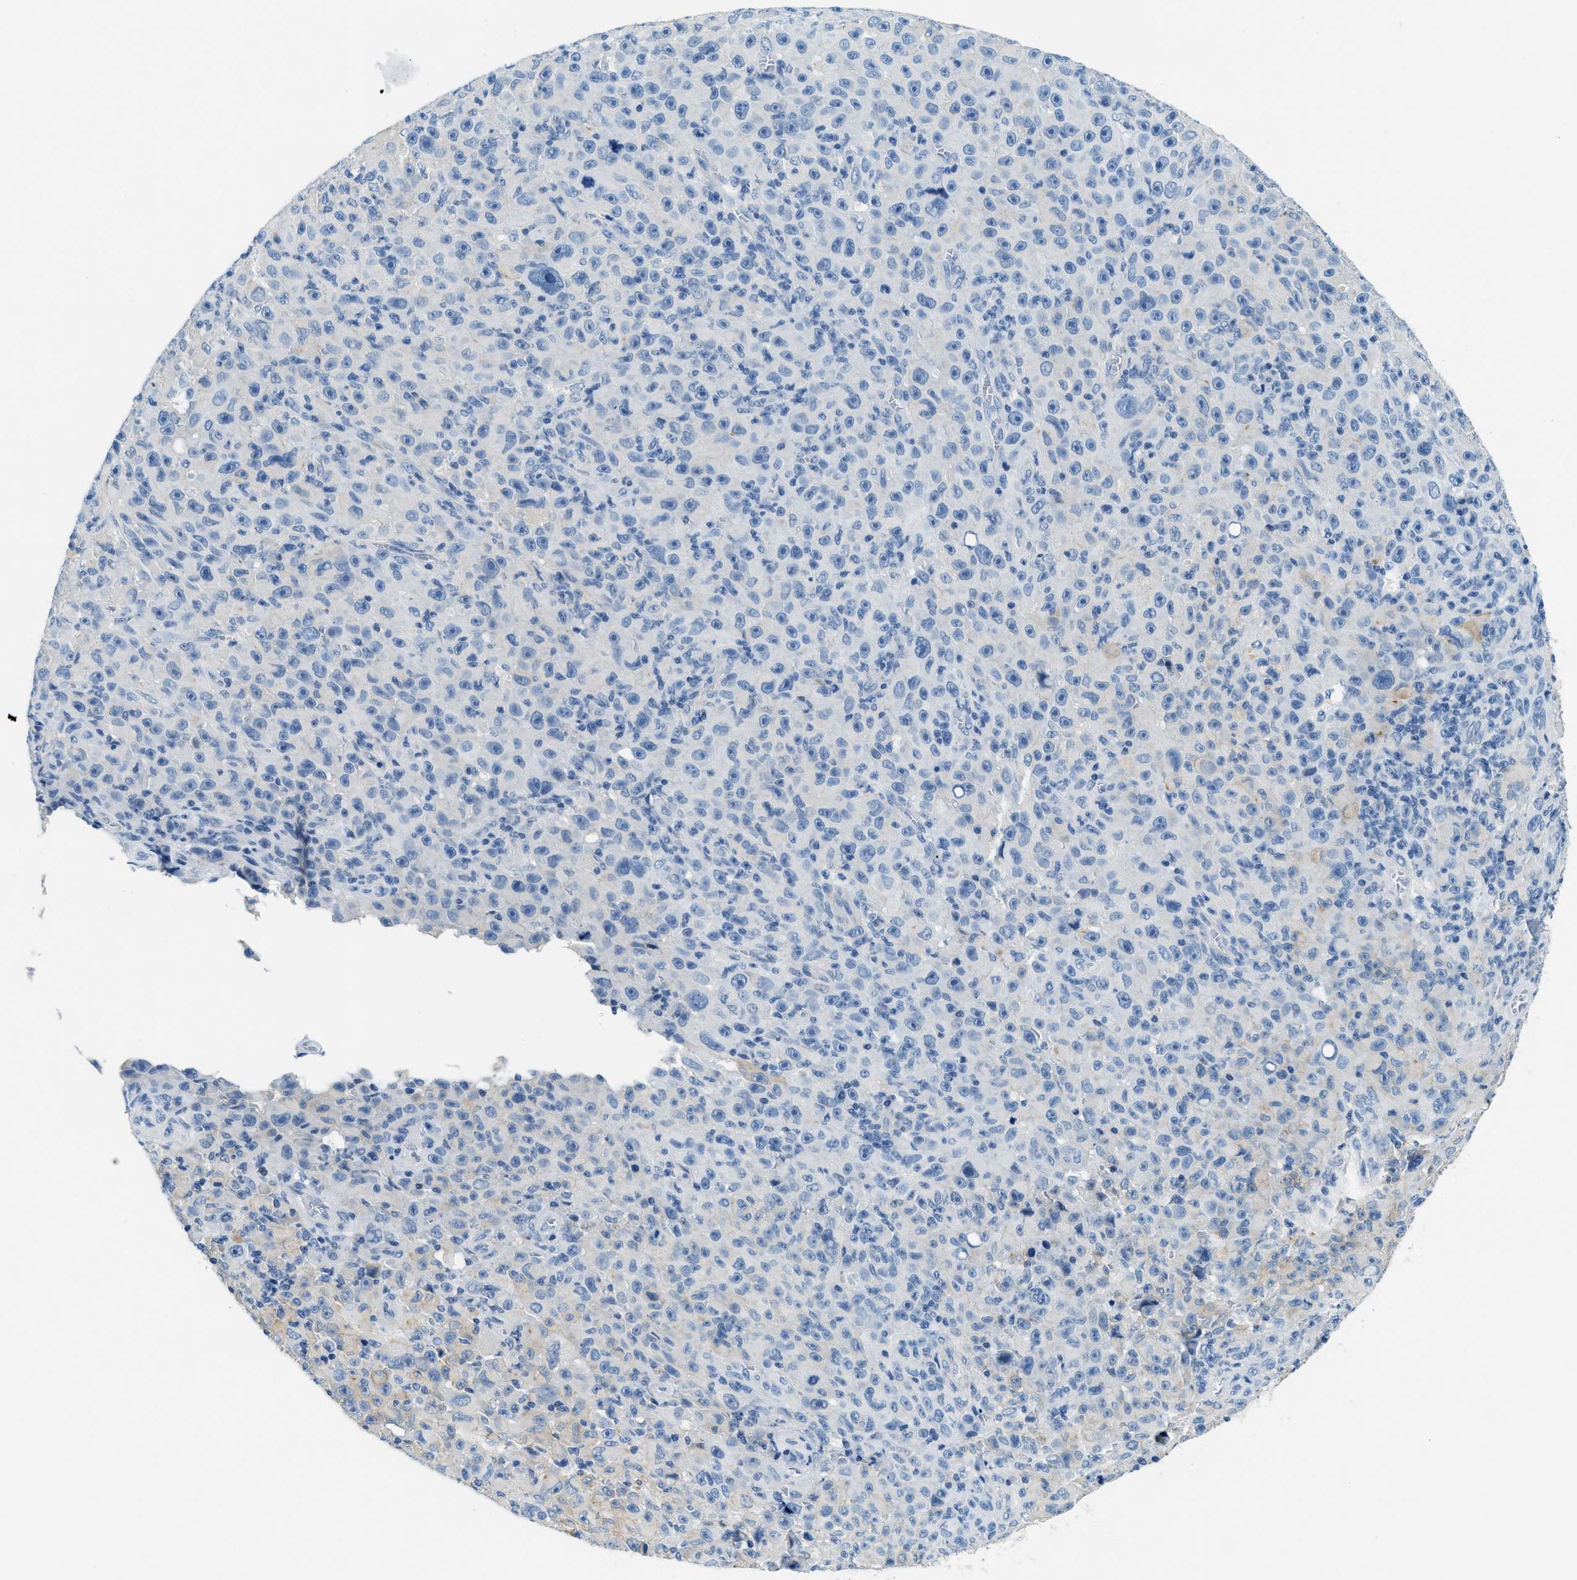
{"staining": {"intensity": "negative", "quantity": "none", "location": "none"}, "tissue": "melanoma", "cell_type": "Tumor cells", "image_type": "cancer", "snomed": [{"axis": "morphology", "description": "Malignant melanoma, NOS"}, {"axis": "topography", "description": "Skin"}], "caption": "Tumor cells show no significant protein expression in melanoma.", "gene": "CLDN18", "patient": {"sex": "female", "age": 82}}